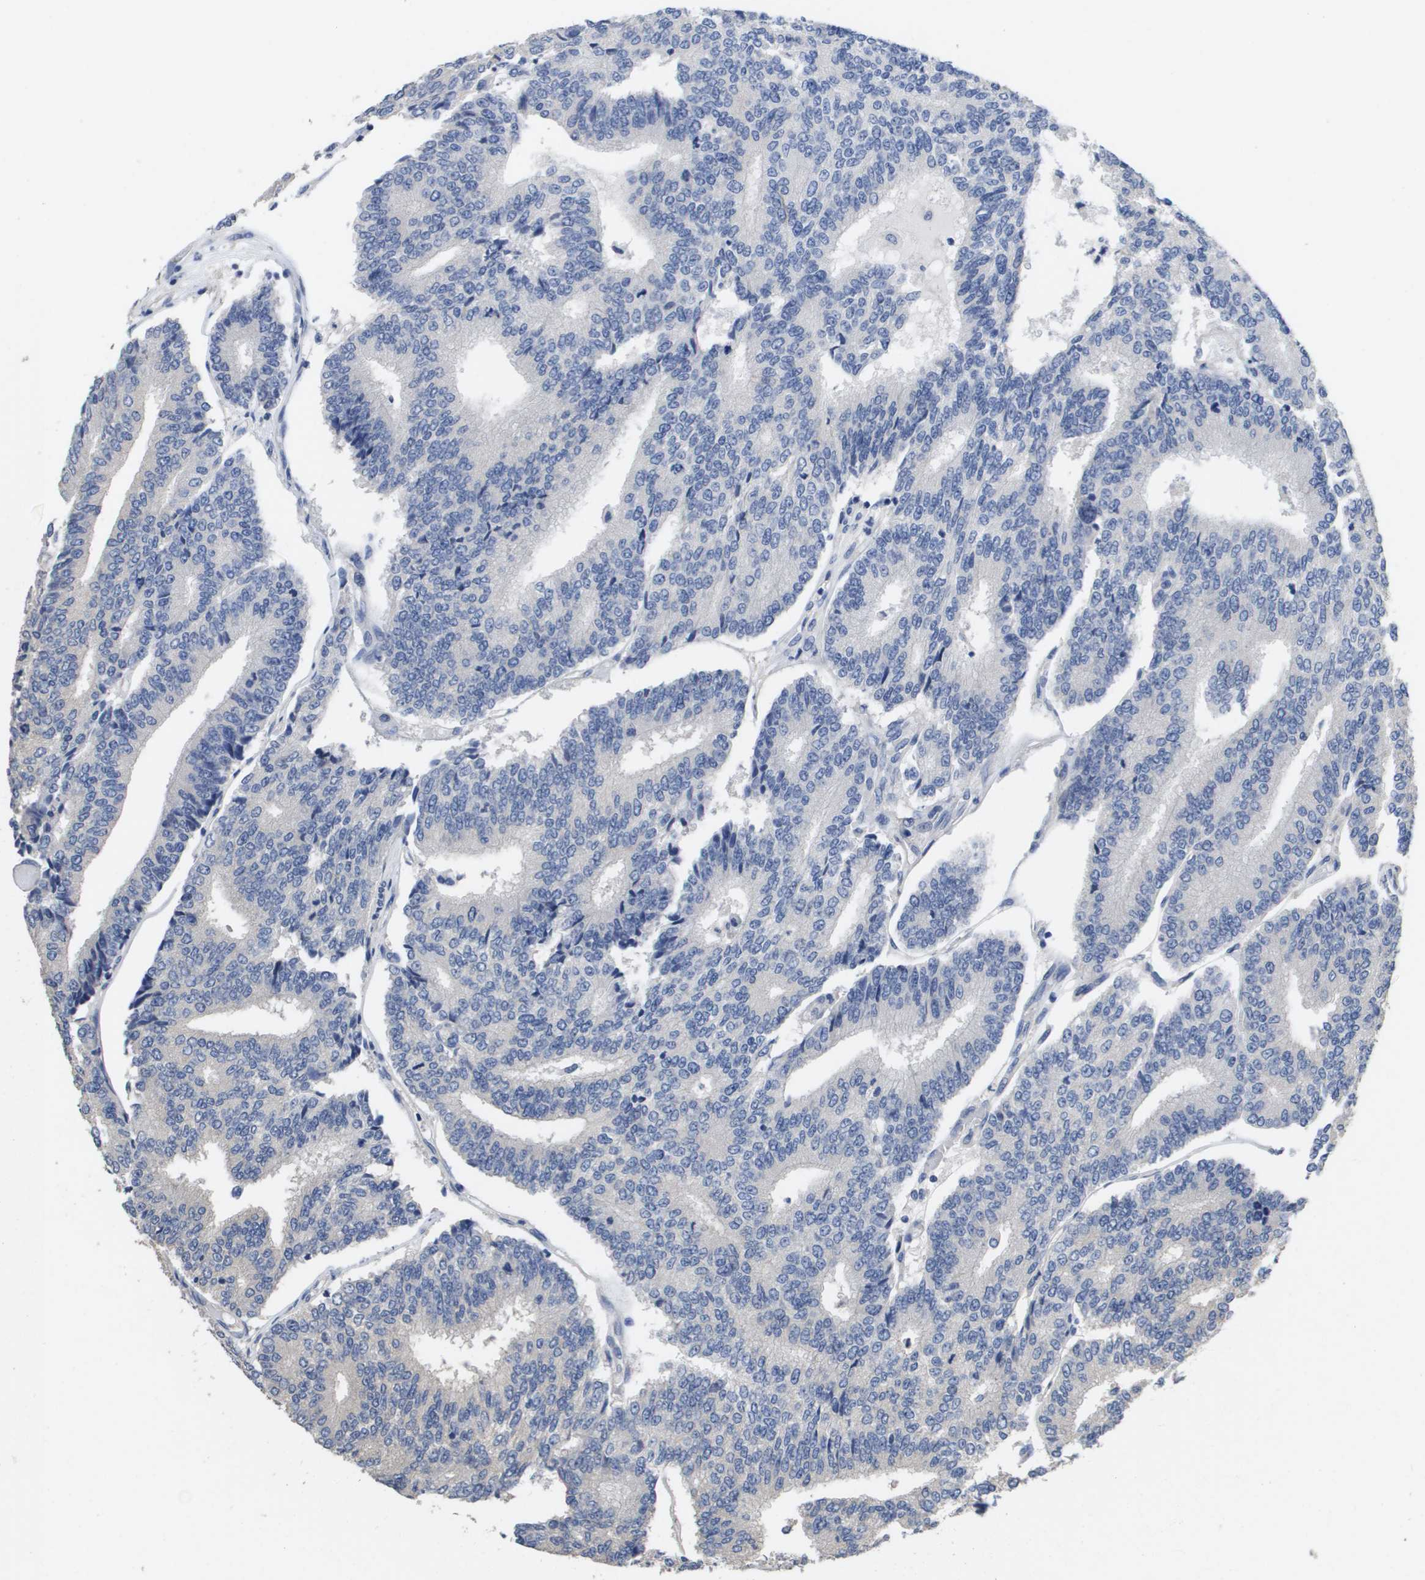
{"staining": {"intensity": "negative", "quantity": "none", "location": "none"}, "tissue": "prostate cancer", "cell_type": "Tumor cells", "image_type": "cancer", "snomed": [{"axis": "morphology", "description": "Normal tissue, NOS"}, {"axis": "morphology", "description": "Adenocarcinoma, High grade"}, {"axis": "topography", "description": "Prostate"}, {"axis": "topography", "description": "Seminal veicle"}], "caption": "Adenocarcinoma (high-grade) (prostate) stained for a protein using immunohistochemistry exhibits no staining tumor cells.", "gene": "CA9", "patient": {"sex": "male", "age": 55}}